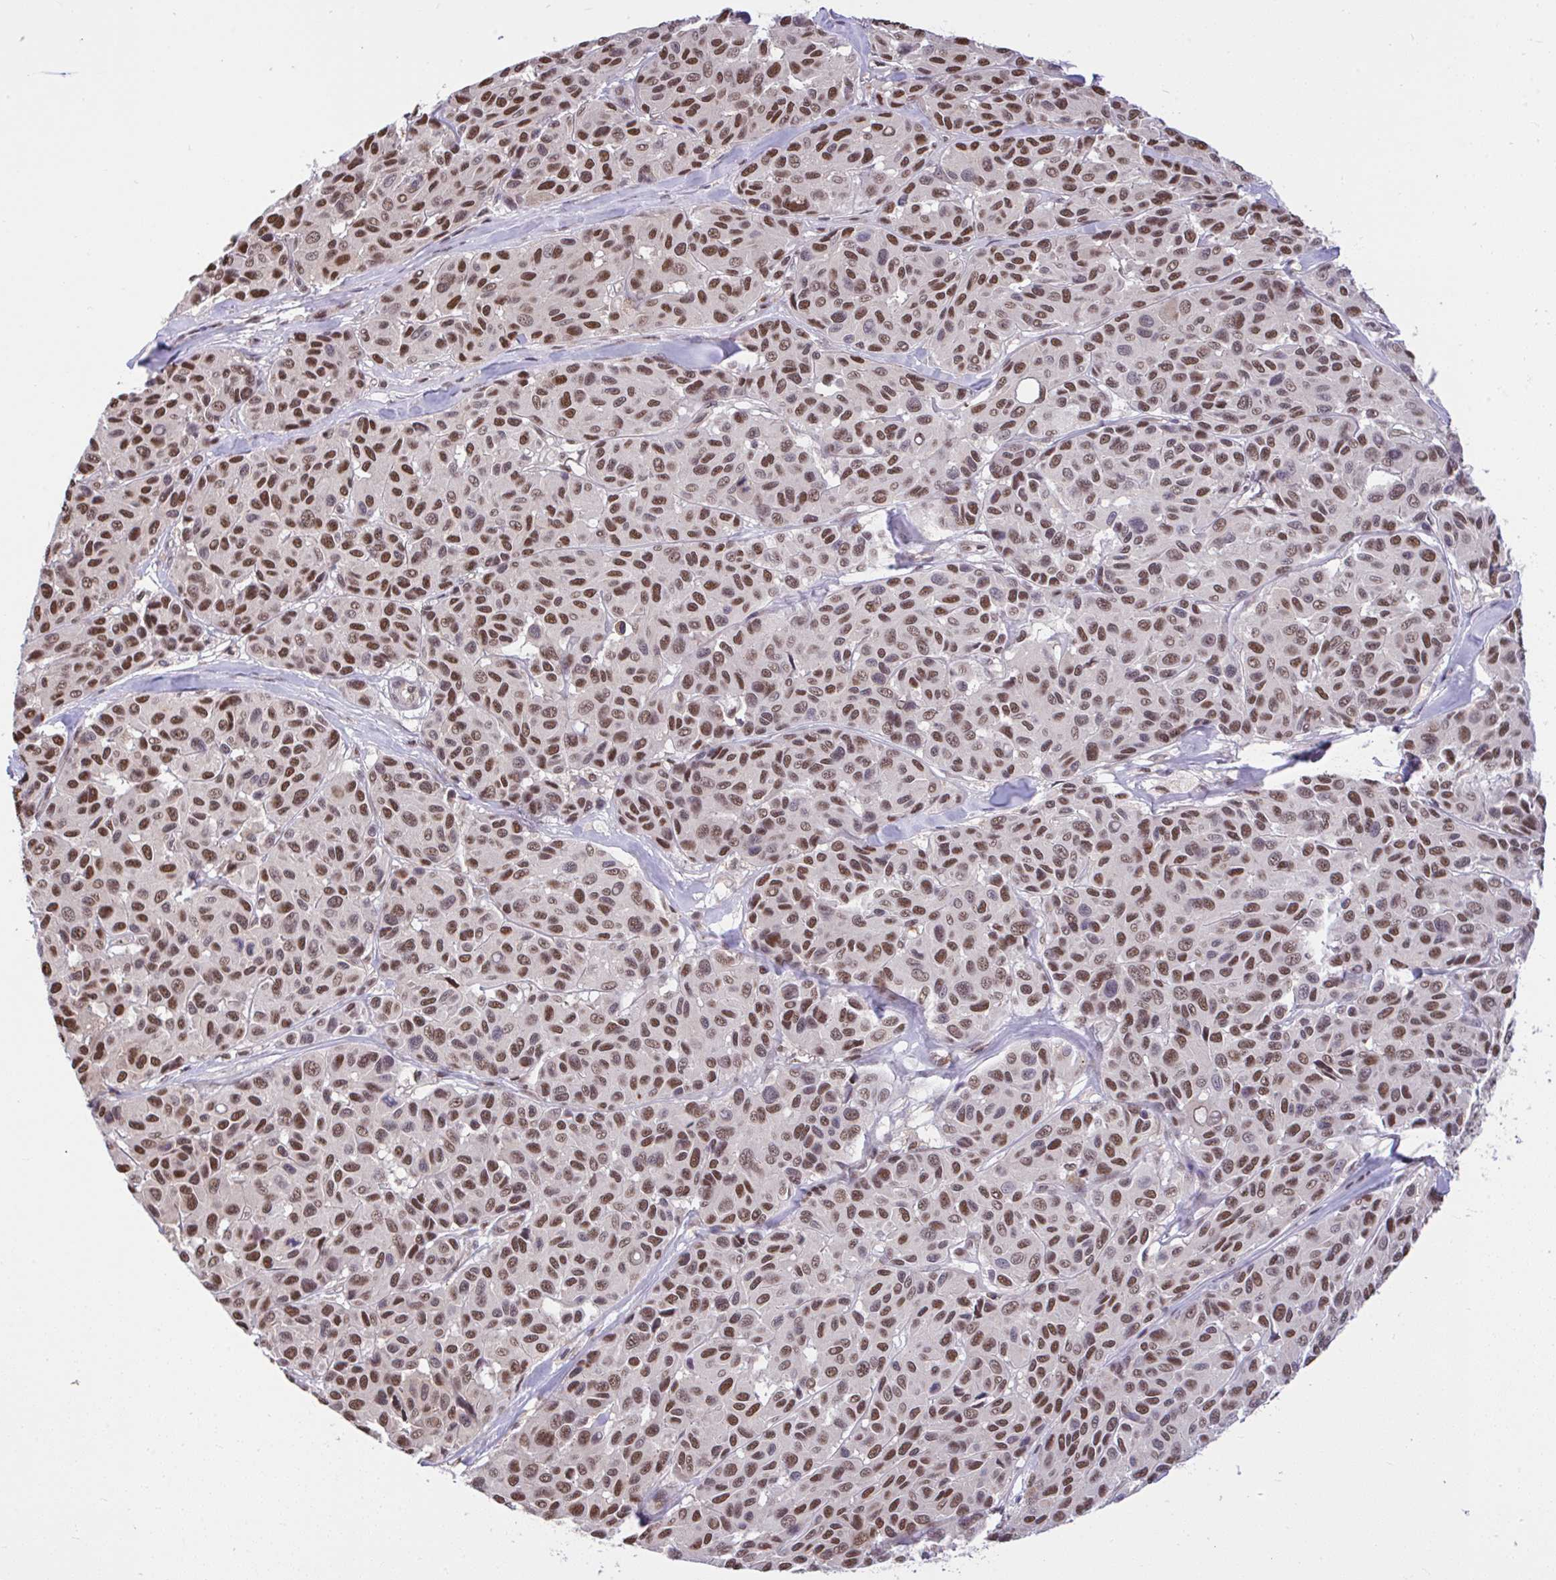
{"staining": {"intensity": "moderate", "quantity": "25%-75%", "location": "nuclear"}, "tissue": "melanoma", "cell_type": "Tumor cells", "image_type": "cancer", "snomed": [{"axis": "morphology", "description": "Malignant melanoma, NOS"}, {"axis": "topography", "description": "Skin"}], "caption": "A photomicrograph of melanoma stained for a protein demonstrates moderate nuclear brown staining in tumor cells. The staining was performed using DAB to visualize the protein expression in brown, while the nuclei were stained in blue with hematoxylin (Magnification: 20x).", "gene": "GLIS3", "patient": {"sex": "female", "age": 66}}